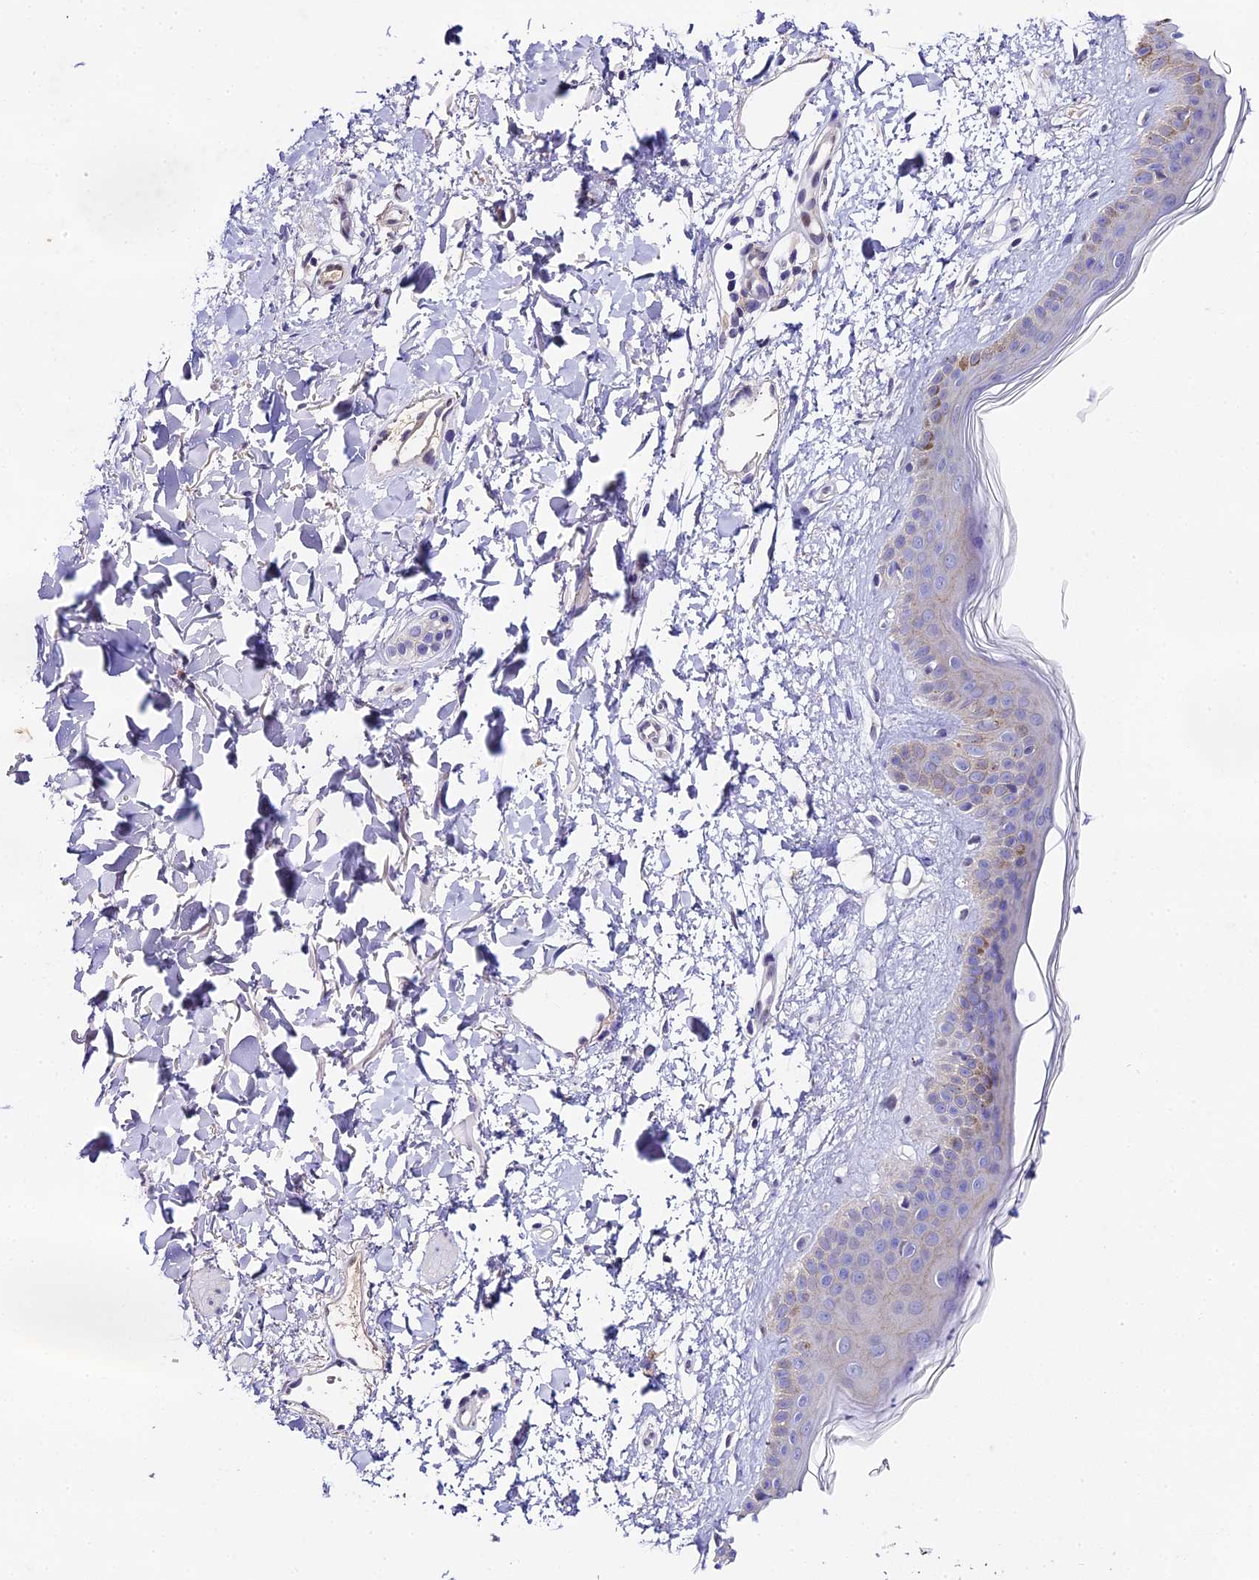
{"staining": {"intensity": "negative", "quantity": "none", "location": "none"}, "tissue": "skin", "cell_type": "Fibroblasts", "image_type": "normal", "snomed": [{"axis": "morphology", "description": "Normal tissue, NOS"}, {"axis": "topography", "description": "Skin"}], "caption": "DAB immunohistochemical staining of unremarkable skin exhibits no significant positivity in fibroblasts.", "gene": "ENKD1", "patient": {"sex": "female", "age": 58}}